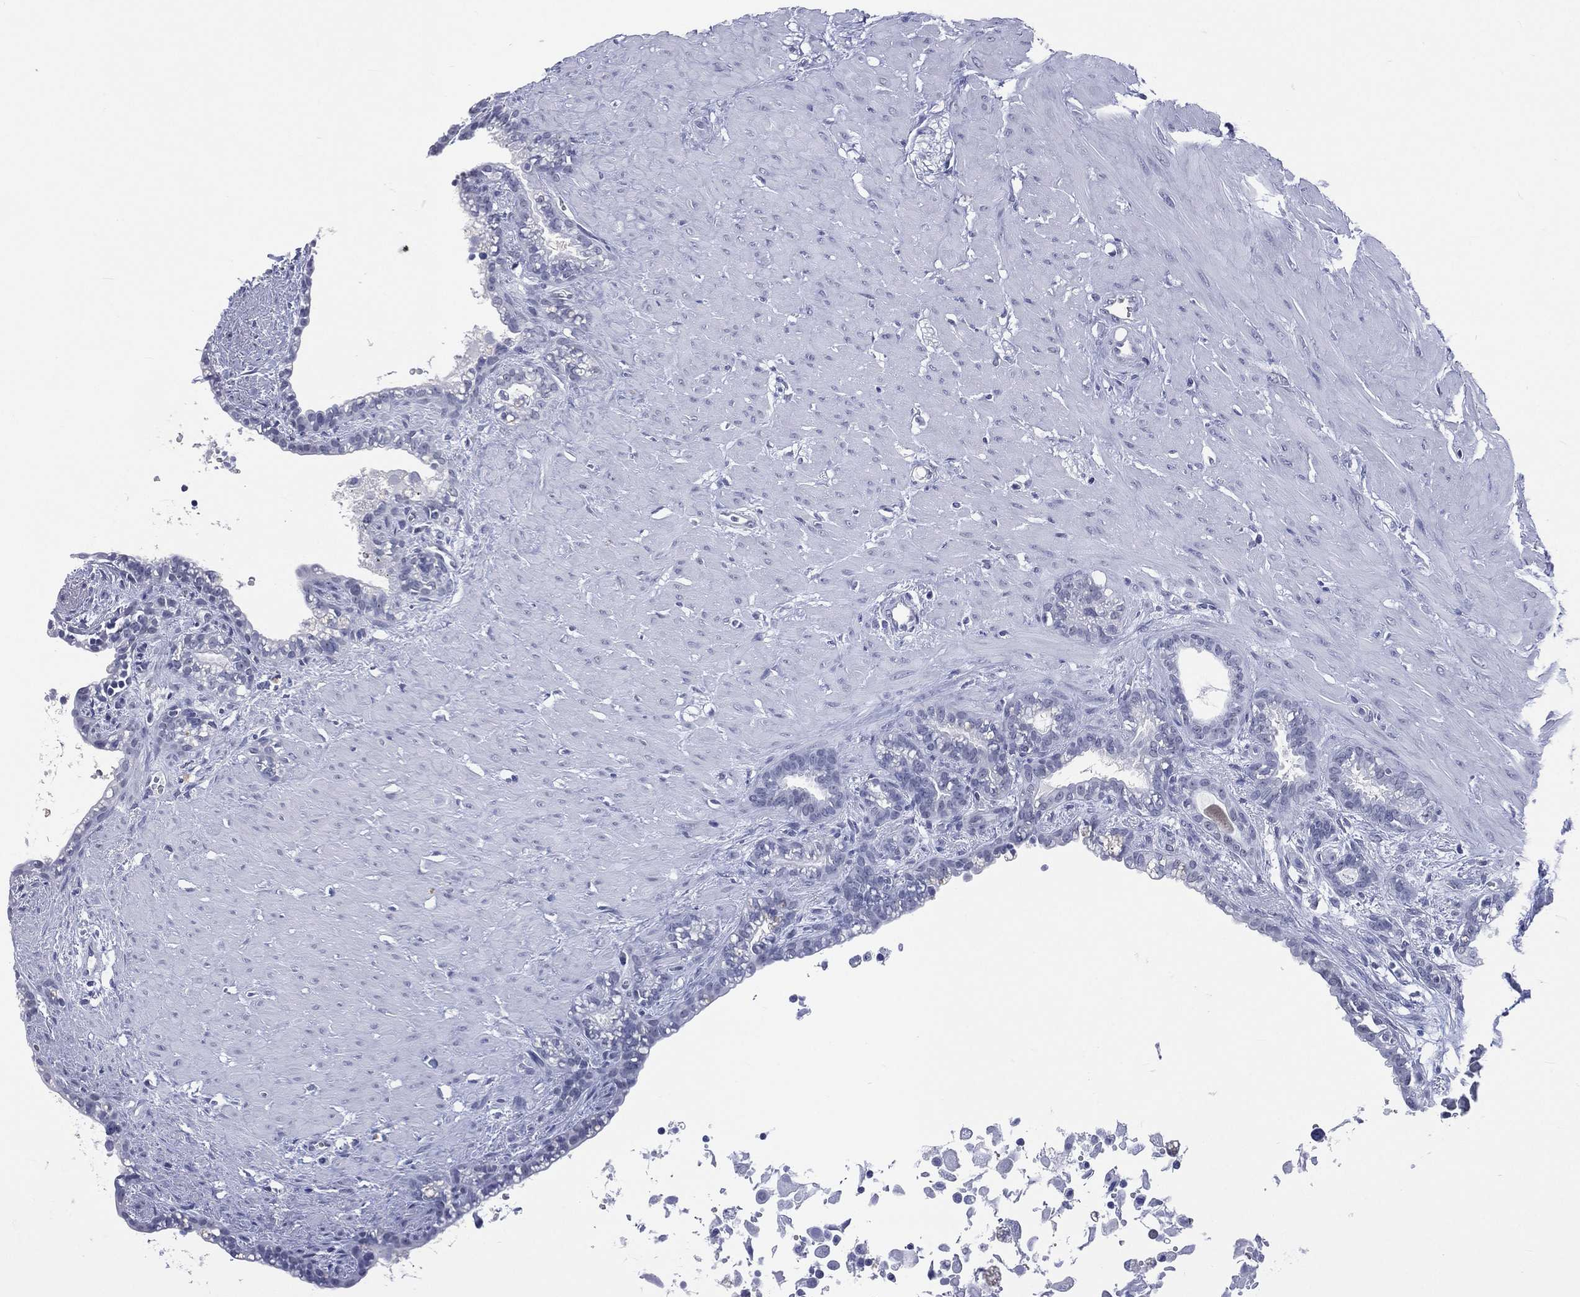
{"staining": {"intensity": "negative", "quantity": "none", "location": "none"}, "tissue": "seminal vesicle", "cell_type": "Glandular cells", "image_type": "normal", "snomed": [{"axis": "morphology", "description": "Normal tissue, NOS"}, {"axis": "morphology", "description": "Urothelial carcinoma, NOS"}, {"axis": "topography", "description": "Urinary bladder"}, {"axis": "topography", "description": "Seminal veicle"}], "caption": "Immunohistochemistry (IHC) photomicrograph of normal seminal vesicle stained for a protein (brown), which exhibits no expression in glandular cells. (Immunohistochemistry (IHC), brightfield microscopy, high magnification).", "gene": "SSX1", "patient": {"sex": "male", "age": 76}}